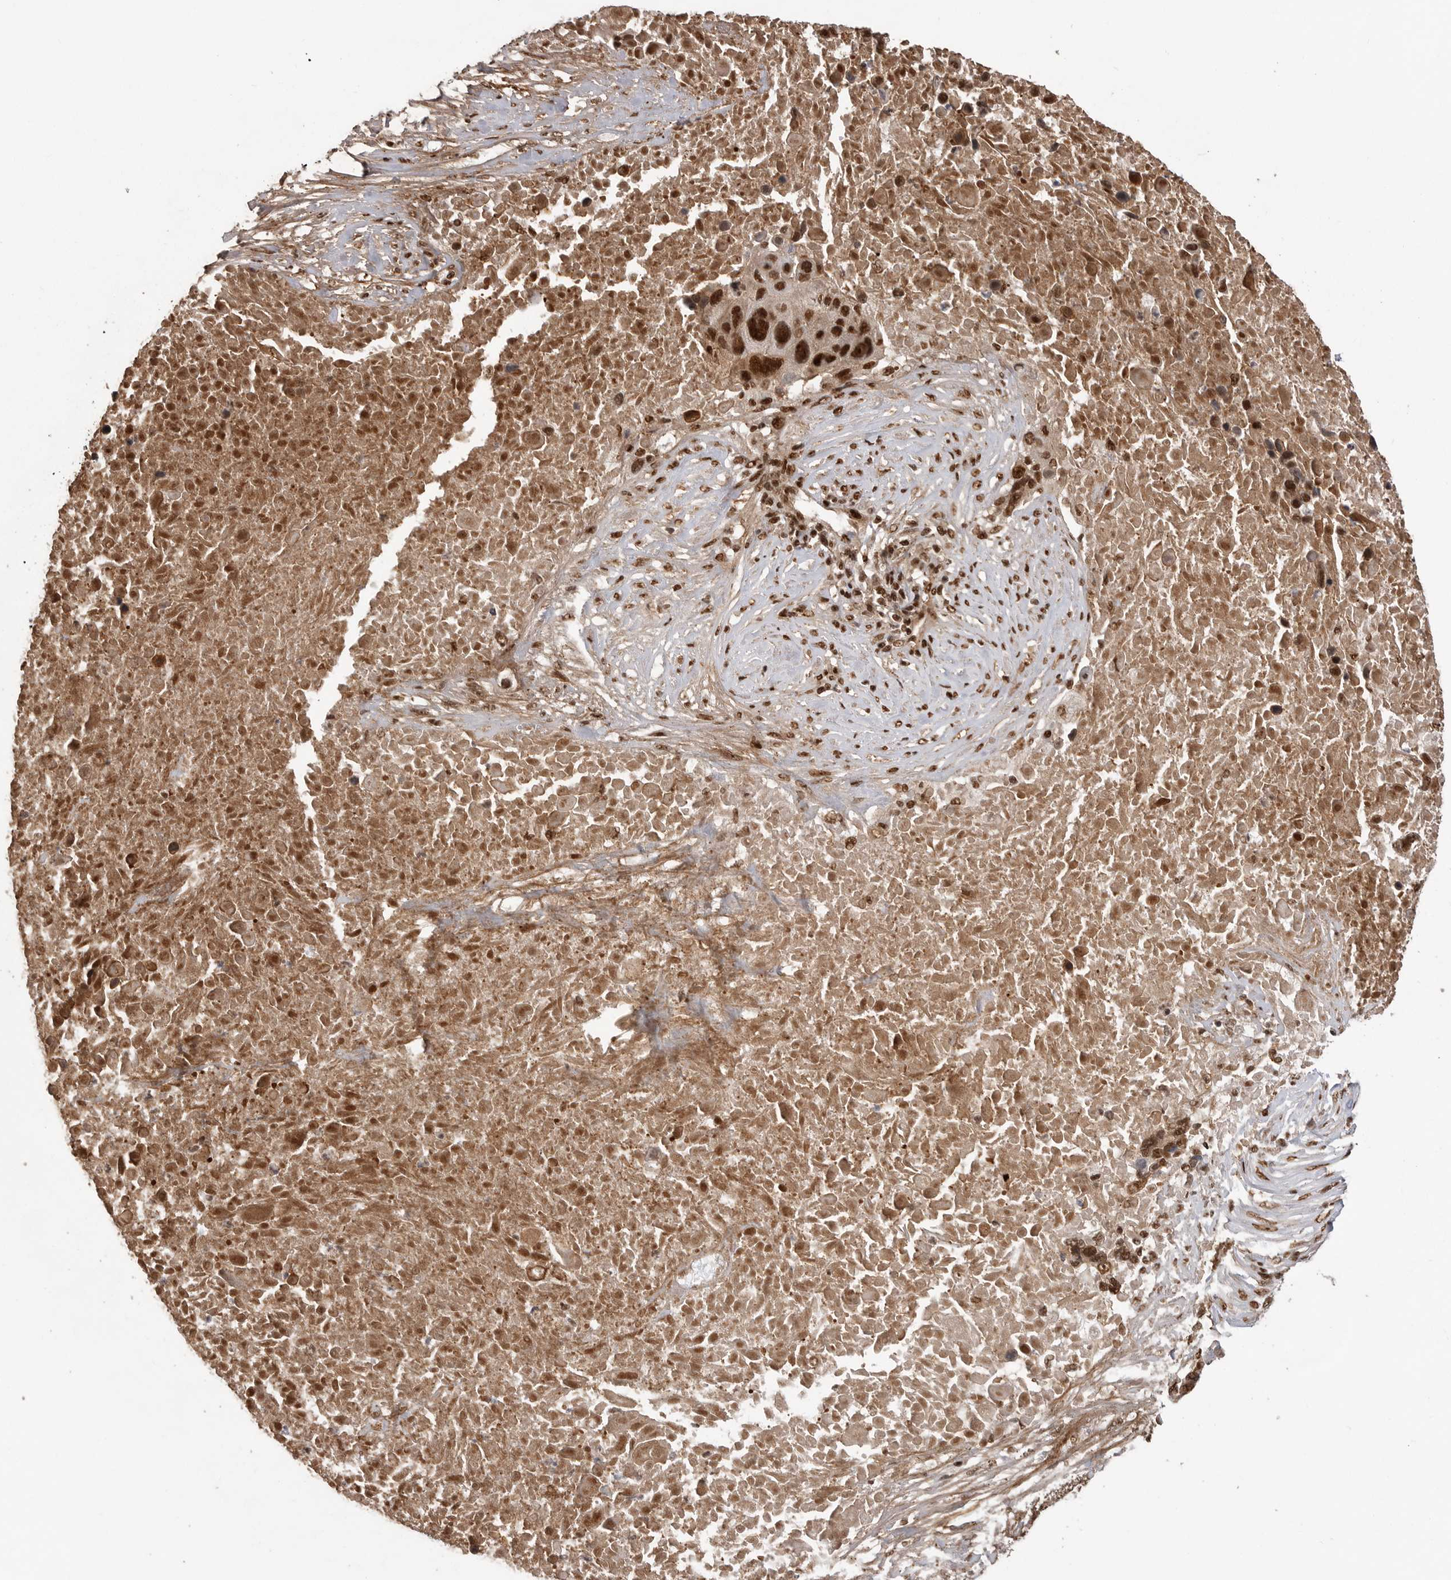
{"staining": {"intensity": "strong", "quantity": ">75%", "location": "nuclear"}, "tissue": "lung cancer", "cell_type": "Tumor cells", "image_type": "cancer", "snomed": [{"axis": "morphology", "description": "Squamous cell carcinoma, NOS"}, {"axis": "topography", "description": "Lung"}], "caption": "Tumor cells reveal high levels of strong nuclear positivity in about >75% of cells in human lung squamous cell carcinoma.", "gene": "PPP1R8", "patient": {"sex": "male", "age": 66}}